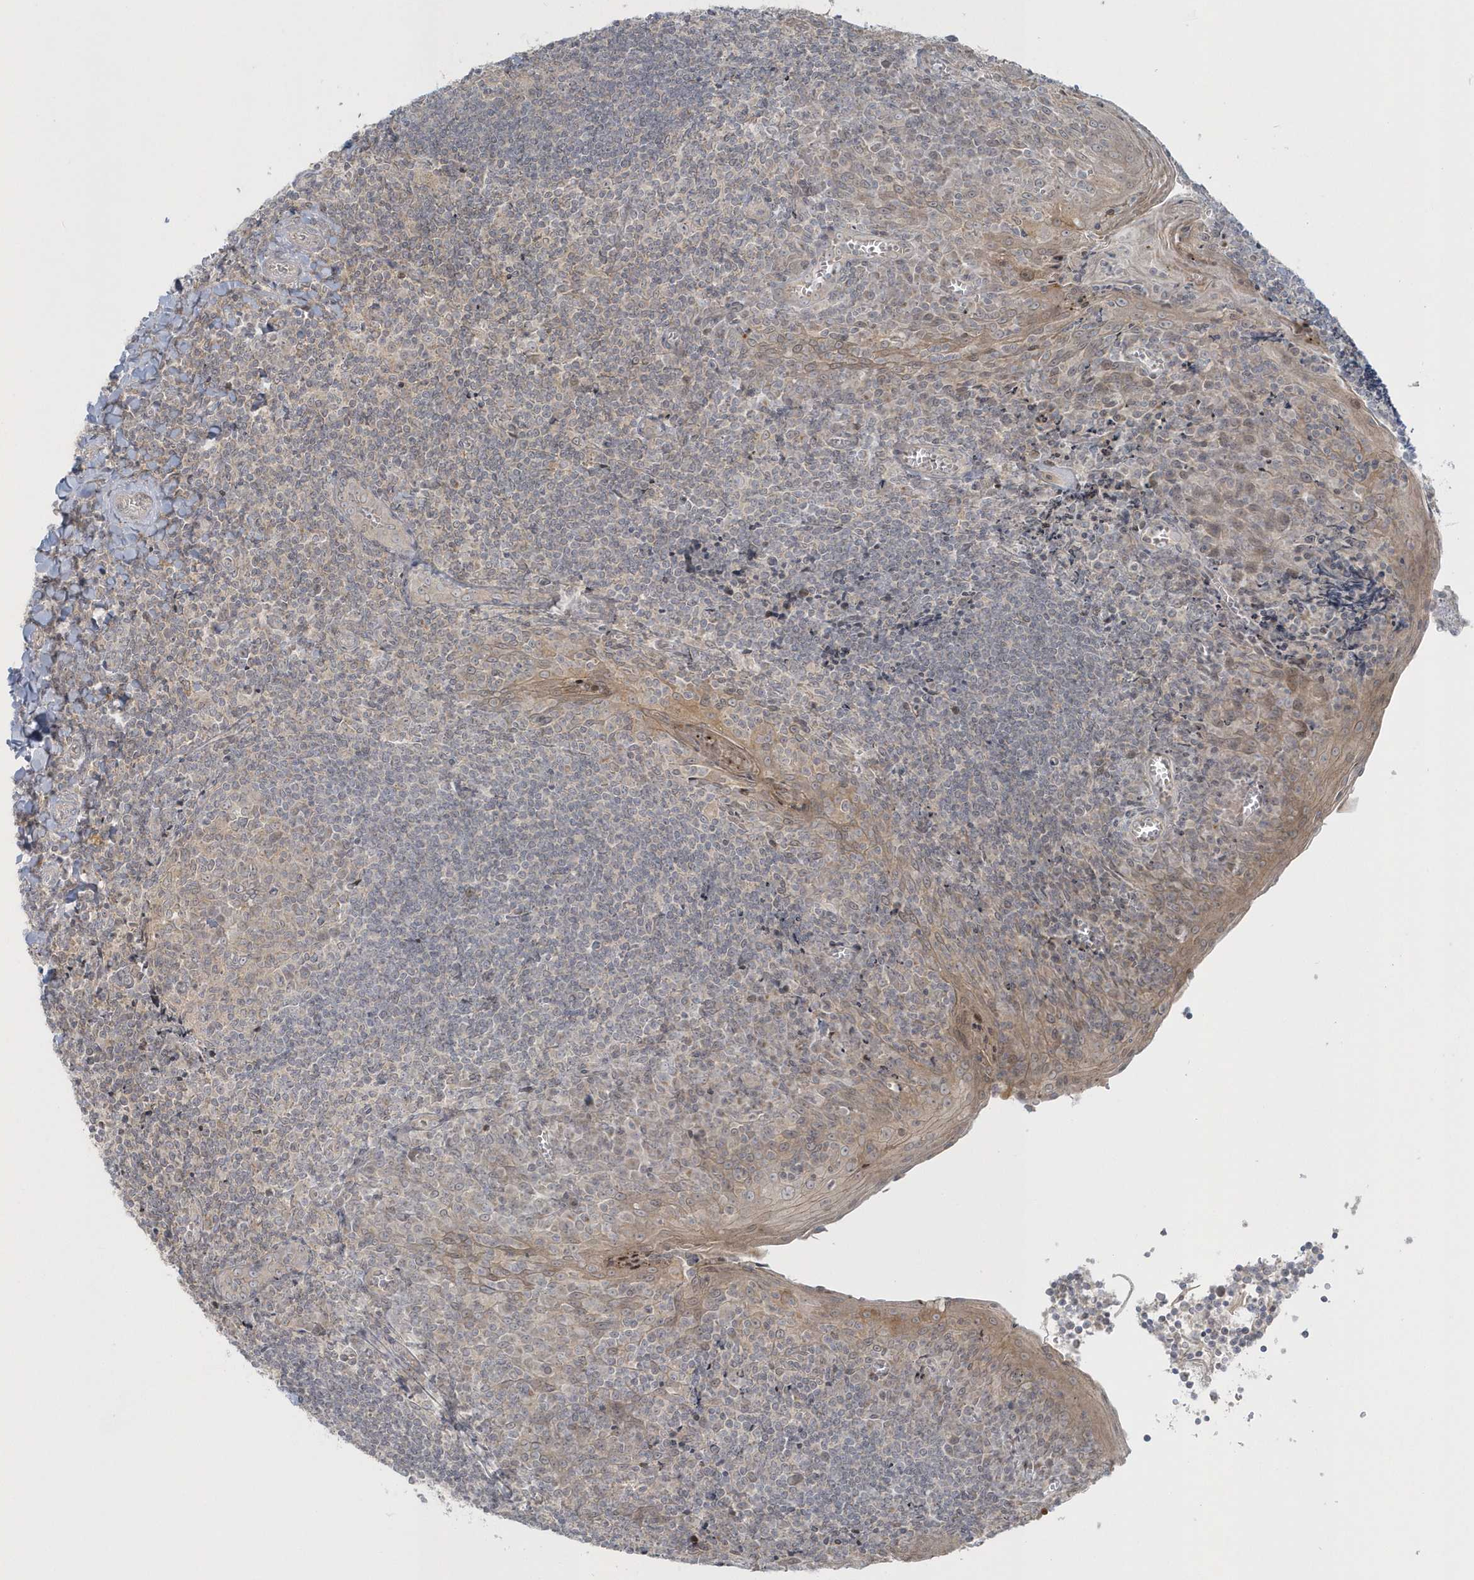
{"staining": {"intensity": "negative", "quantity": "none", "location": "none"}, "tissue": "tonsil", "cell_type": "Germinal center cells", "image_type": "normal", "snomed": [{"axis": "morphology", "description": "Normal tissue, NOS"}, {"axis": "topography", "description": "Tonsil"}], "caption": "This is an immunohistochemistry (IHC) histopathology image of benign tonsil. There is no positivity in germinal center cells.", "gene": "BLTP3A", "patient": {"sex": "male", "age": 27}}